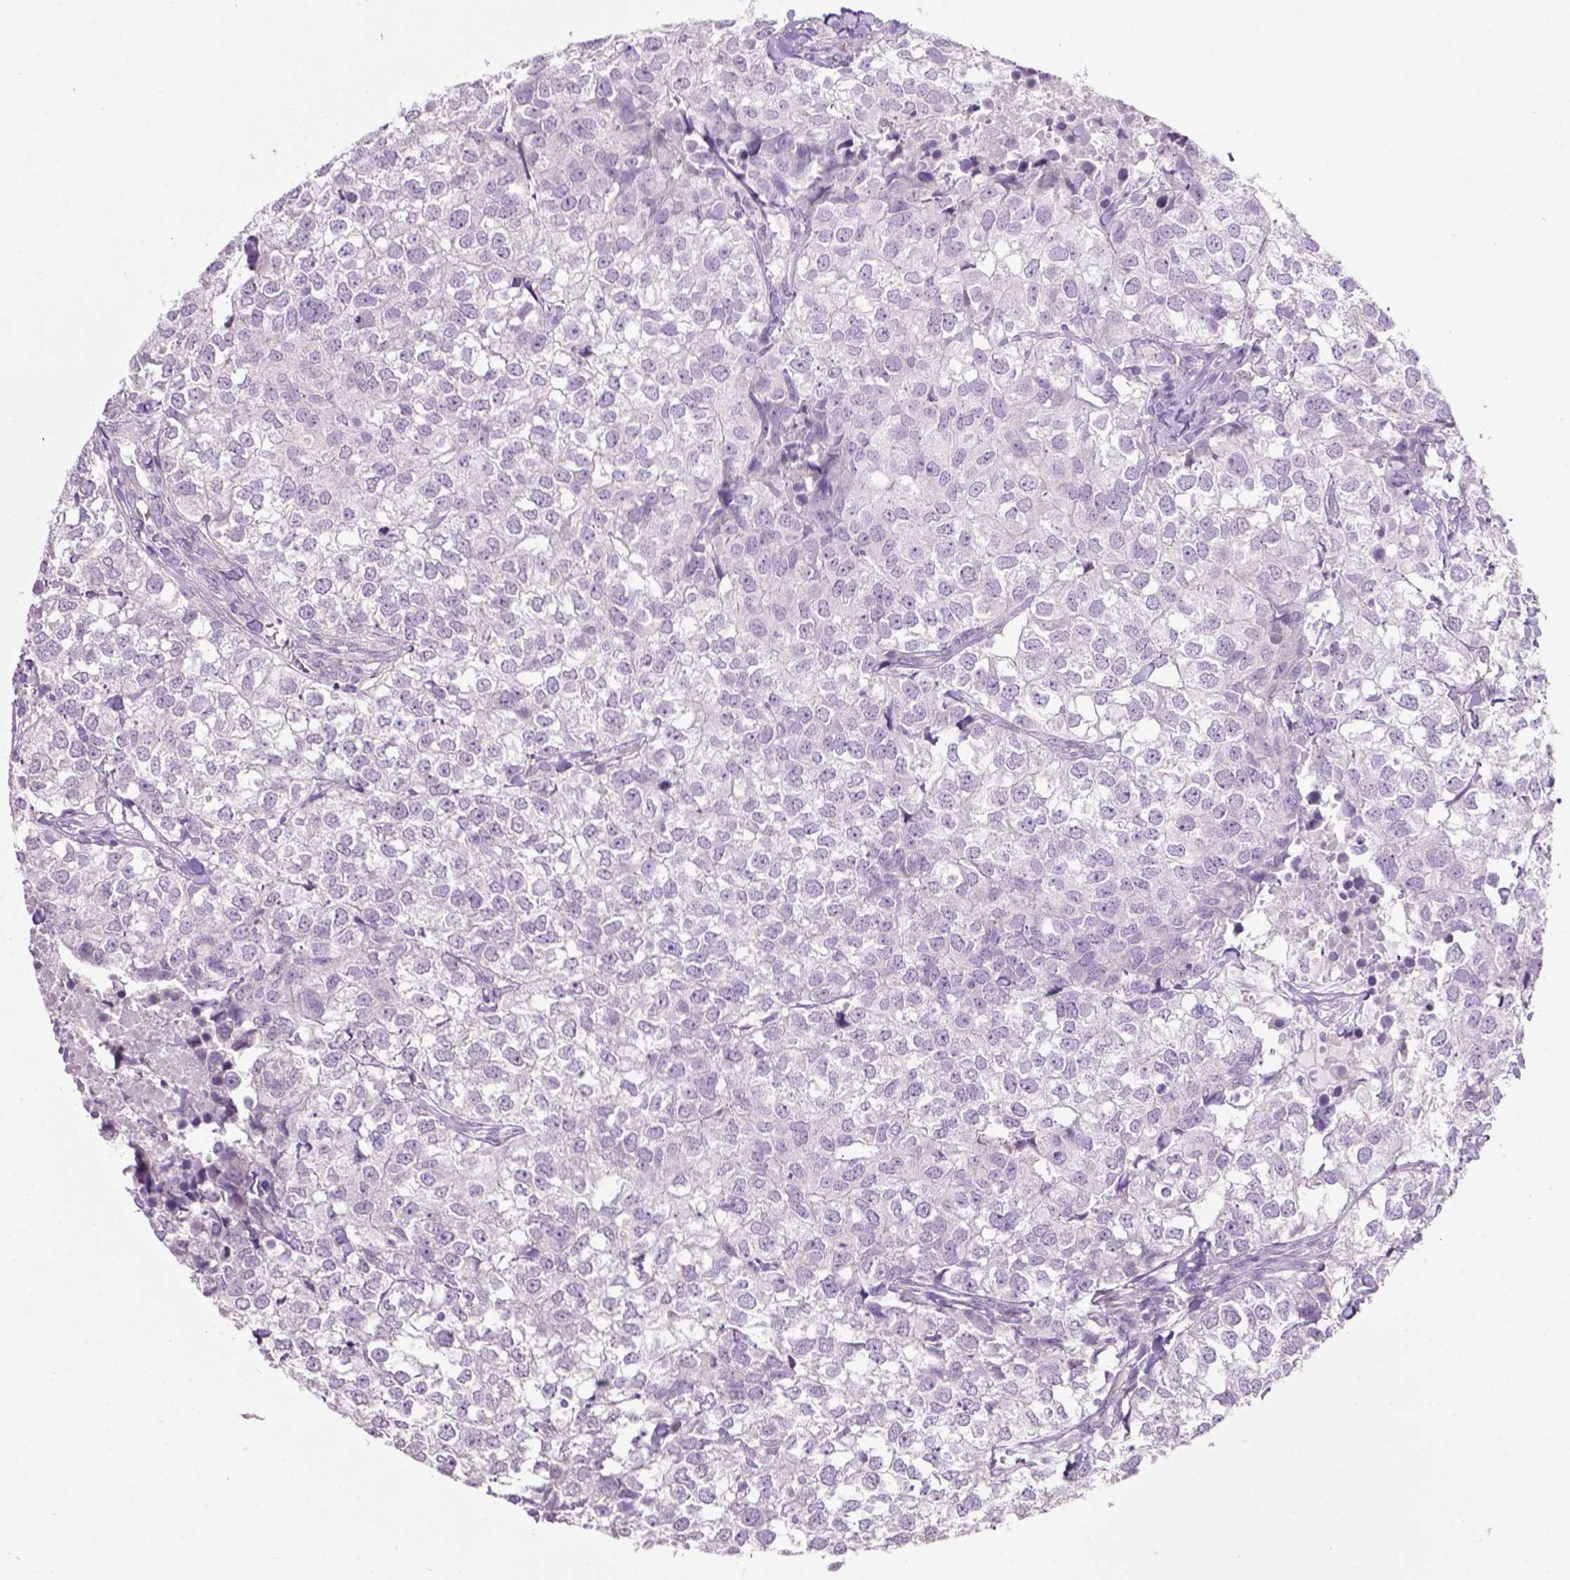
{"staining": {"intensity": "negative", "quantity": "none", "location": "none"}, "tissue": "breast cancer", "cell_type": "Tumor cells", "image_type": "cancer", "snomed": [{"axis": "morphology", "description": "Duct carcinoma"}, {"axis": "topography", "description": "Breast"}], "caption": "The histopathology image exhibits no staining of tumor cells in infiltrating ductal carcinoma (breast).", "gene": "TH", "patient": {"sex": "female", "age": 30}}